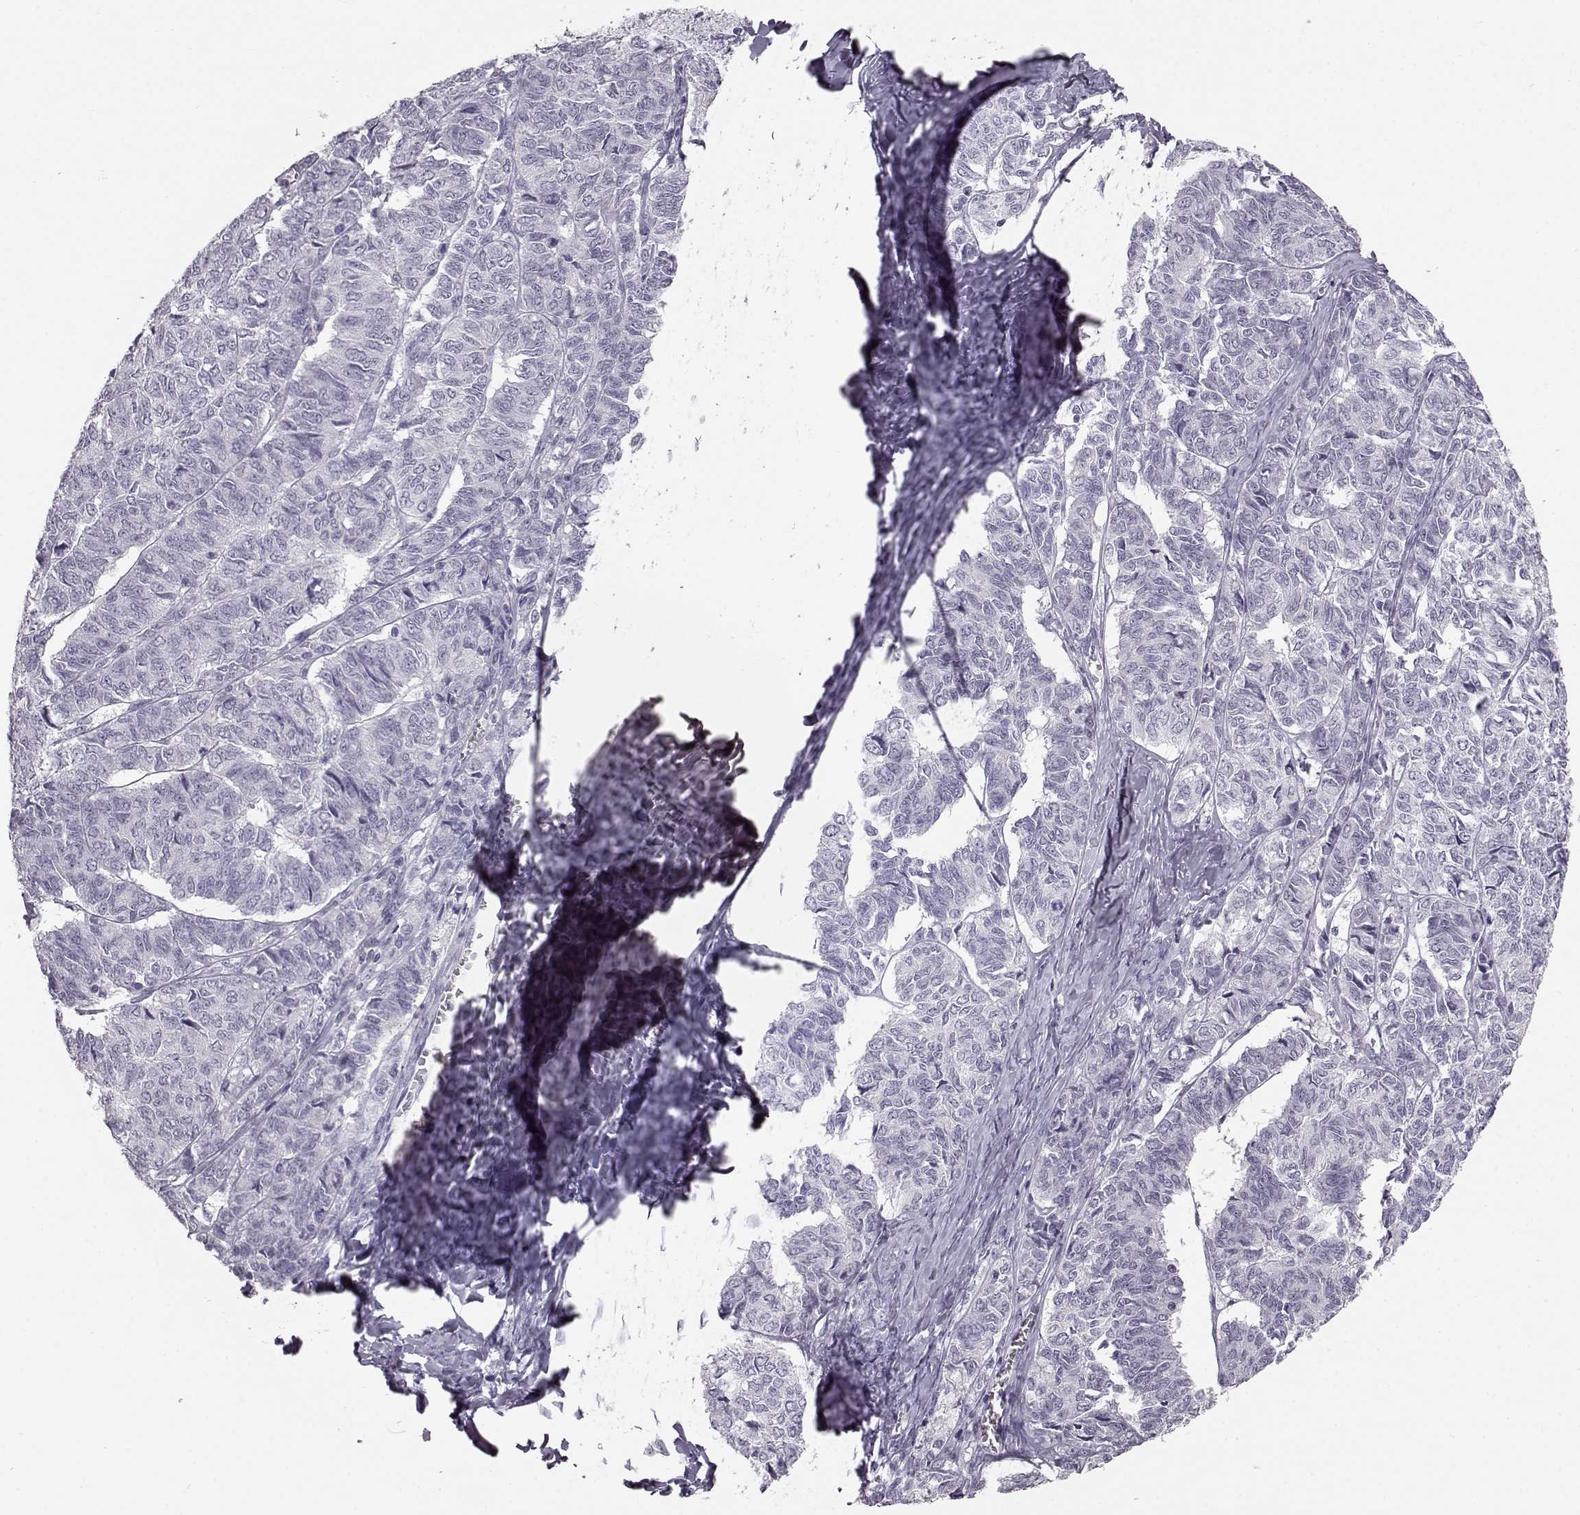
{"staining": {"intensity": "negative", "quantity": "none", "location": "none"}, "tissue": "ovarian cancer", "cell_type": "Tumor cells", "image_type": "cancer", "snomed": [{"axis": "morphology", "description": "Carcinoma, endometroid"}, {"axis": "topography", "description": "Ovary"}], "caption": "Immunohistochemical staining of ovarian cancer demonstrates no significant staining in tumor cells.", "gene": "BFSP2", "patient": {"sex": "female", "age": 80}}